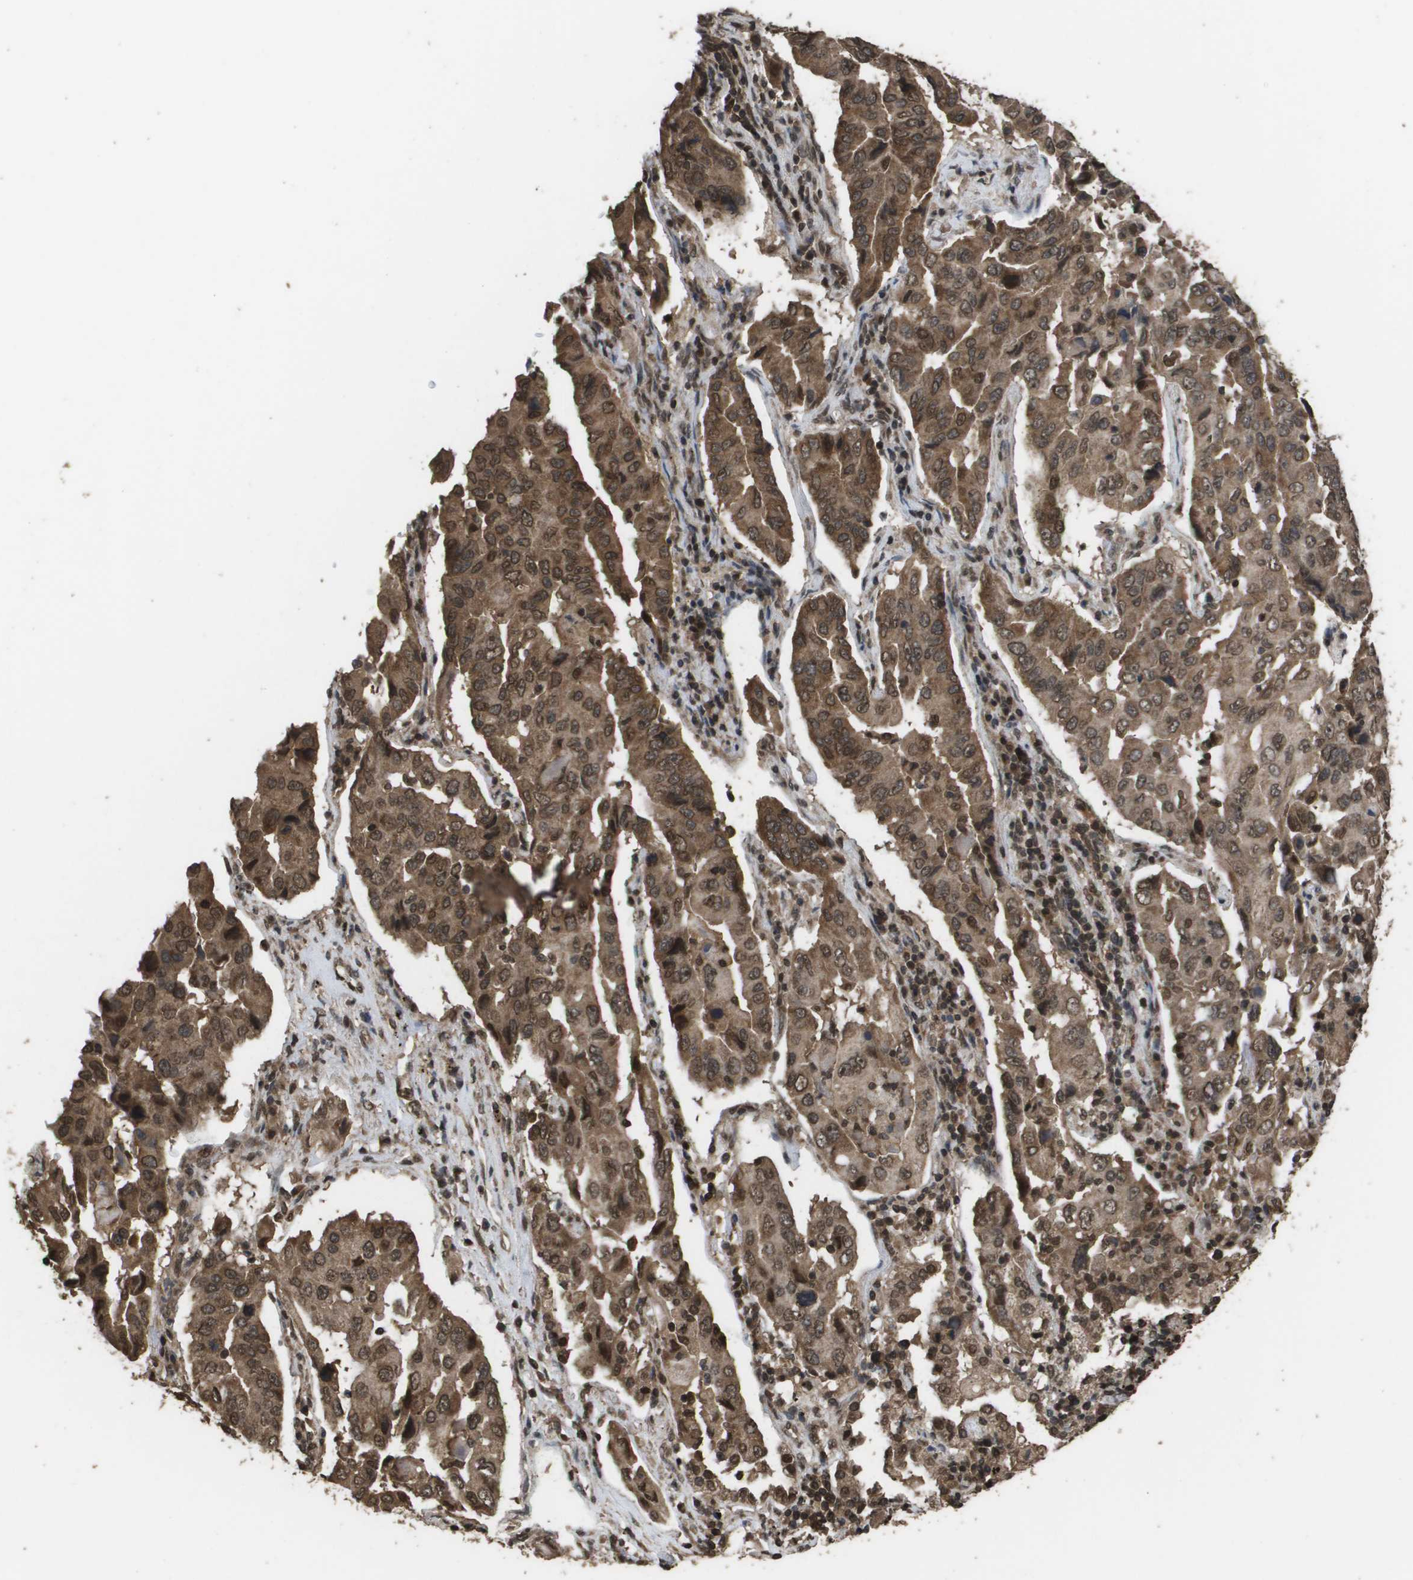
{"staining": {"intensity": "moderate", "quantity": ">75%", "location": "cytoplasmic/membranous,nuclear"}, "tissue": "lung cancer", "cell_type": "Tumor cells", "image_type": "cancer", "snomed": [{"axis": "morphology", "description": "Adenocarcinoma, NOS"}, {"axis": "topography", "description": "Lung"}], "caption": "A brown stain shows moderate cytoplasmic/membranous and nuclear expression of a protein in lung adenocarcinoma tumor cells. (DAB (3,3'-diaminobenzidine) IHC, brown staining for protein, blue staining for nuclei).", "gene": "AXIN2", "patient": {"sex": "female", "age": 65}}